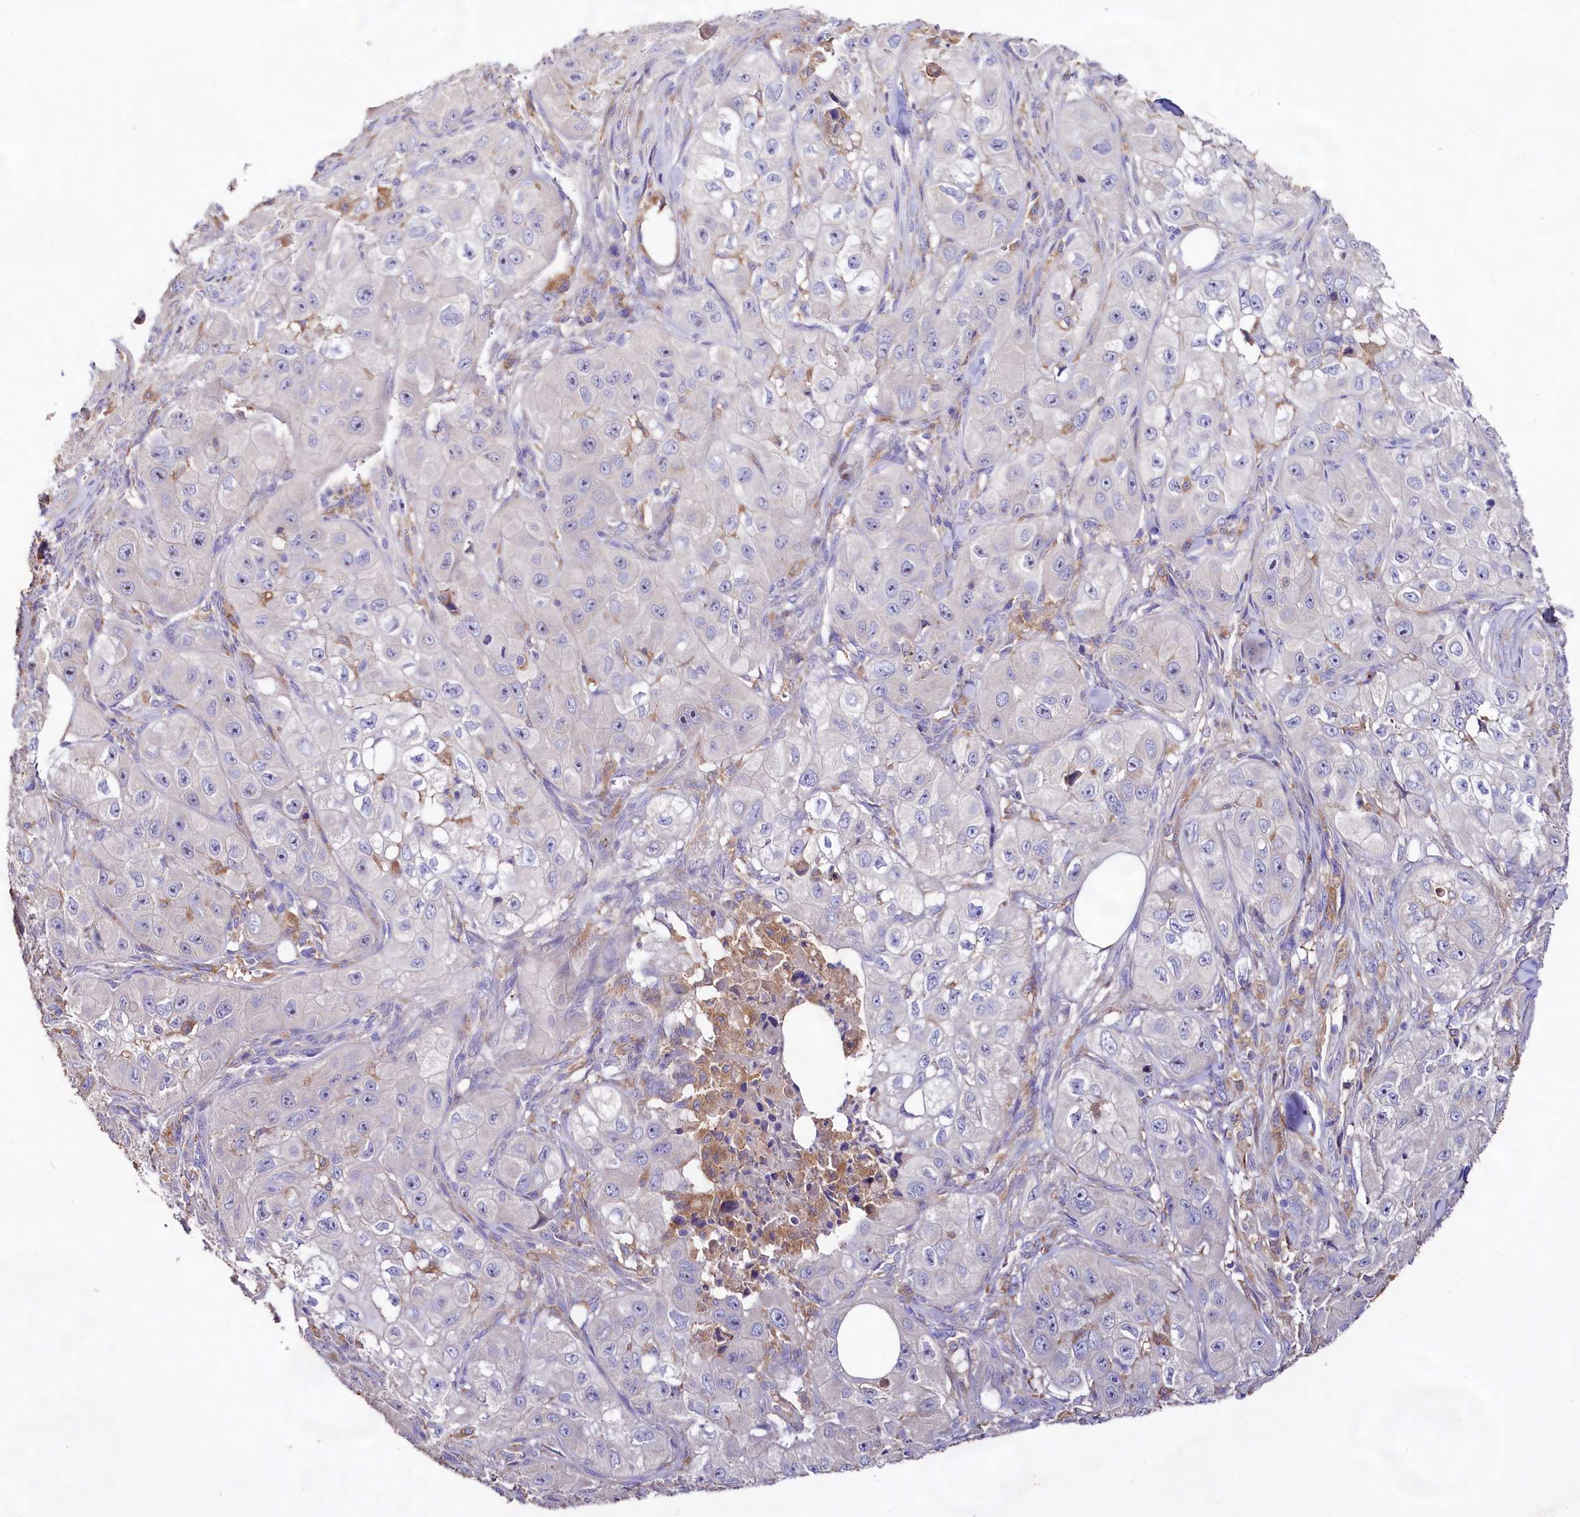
{"staining": {"intensity": "negative", "quantity": "none", "location": "none"}, "tissue": "skin cancer", "cell_type": "Tumor cells", "image_type": "cancer", "snomed": [{"axis": "morphology", "description": "Squamous cell carcinoma, NOS"}, {"axis": "topography", "description": "Skin"}, {"axis": "topography", "description": "Subcutis"}], "caption": "IHC micrograph of neoplastic tissue: skin cancer (squamous cell carcinoma) stained with DAB (3,3'-diaminobenzidine) shows no significant protein staining in tumor cells. Nuclei are stained in blue.", "gene": "DMXL2", "patient": {"sex": "male", "age": 73}}